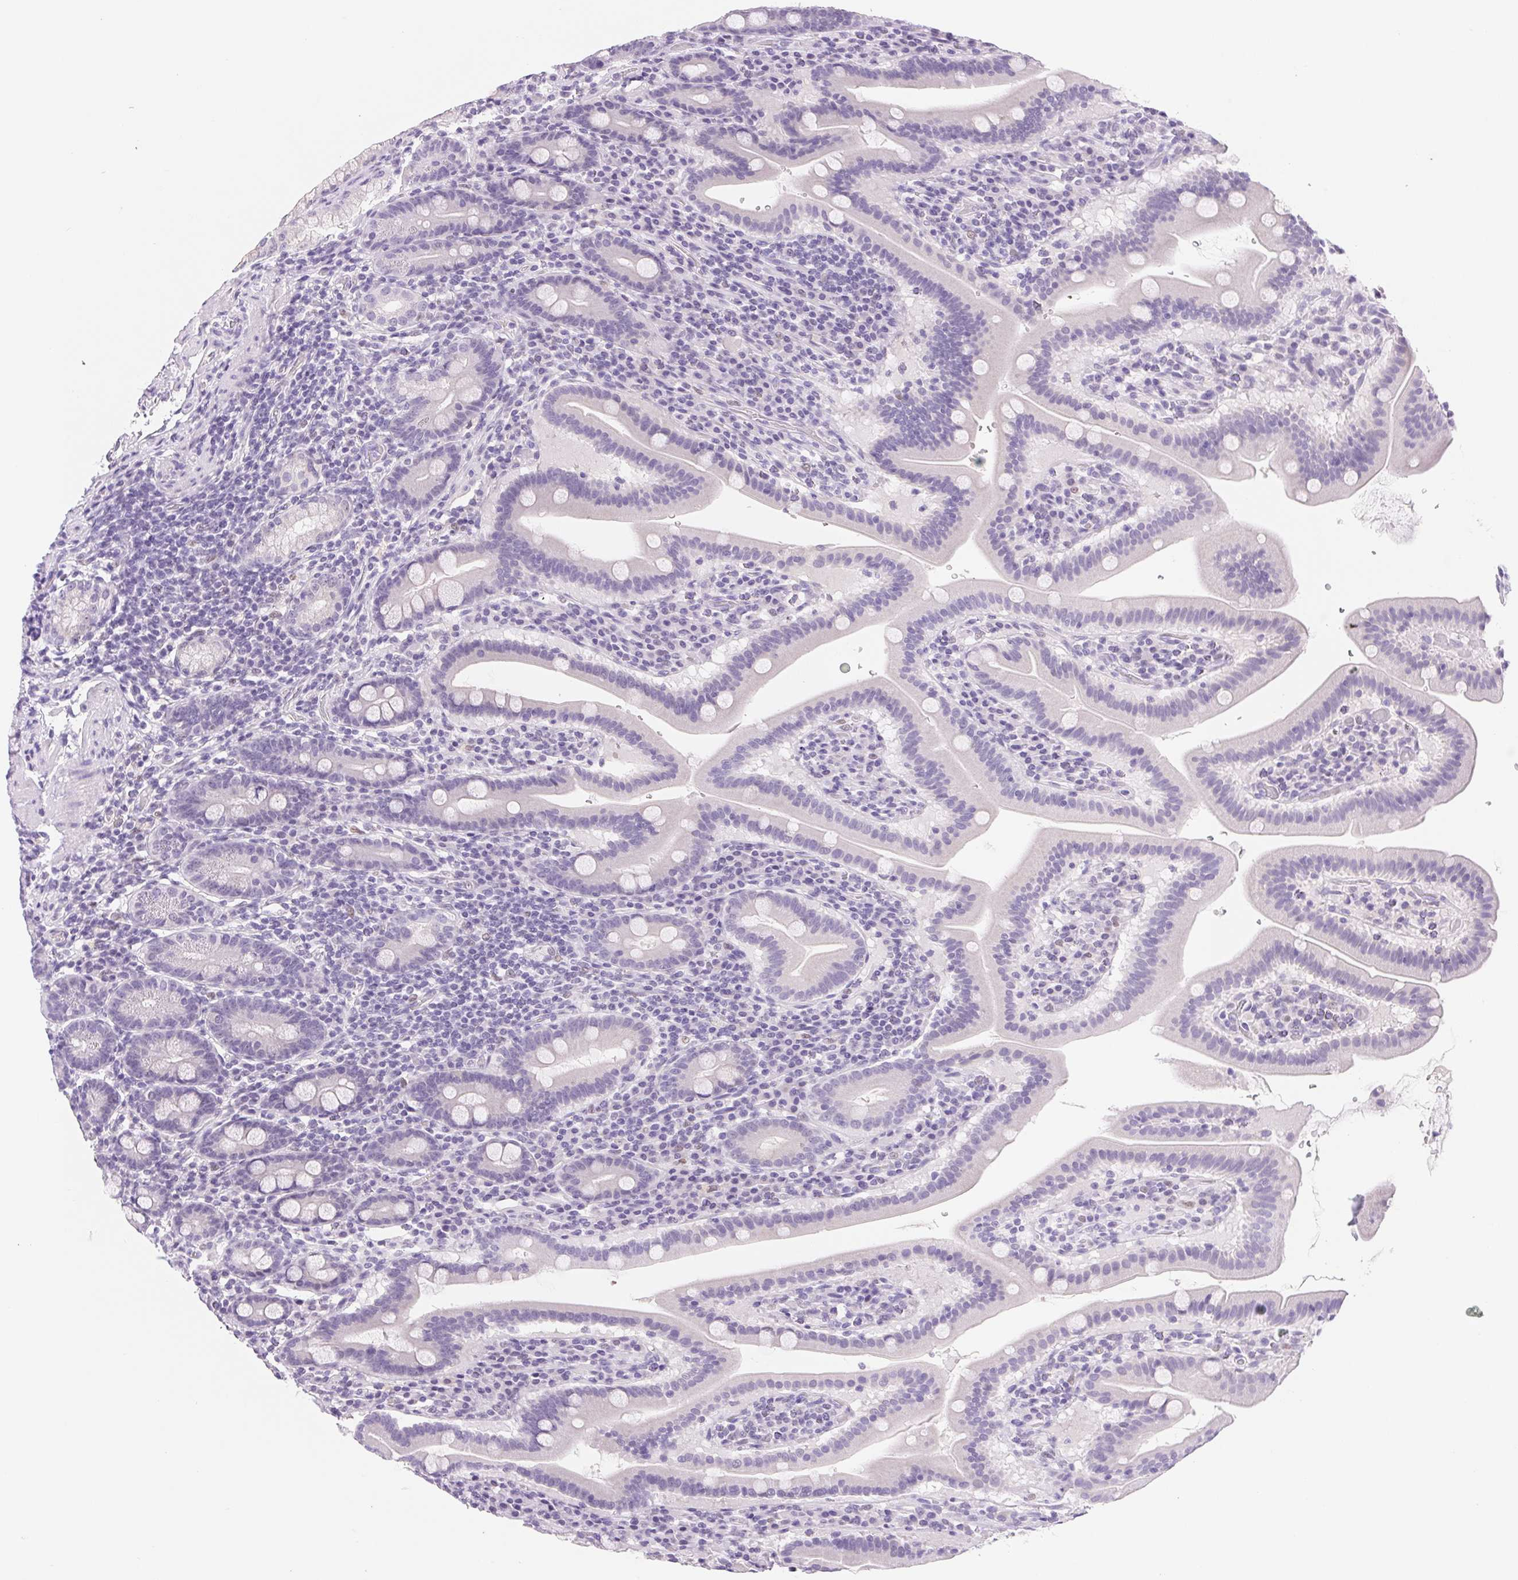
{"staining": {"intensity": "negative", "quantity": "none", "location": "none"}, "tissue": "small intestine", "cell_type": "Glandular cells", "image_type": "normal", "snomed": [{"axis": "morphology", "description": "Normal tissue, NOS"}, {"axis": "topography", "description": "Small intestine"}], "caption": "The histopathology image exhibits no staining of glandular cells in unremarkable small intestine.", "gene": "ASGR2", "patient": {"sex": "male", "age": 26}}